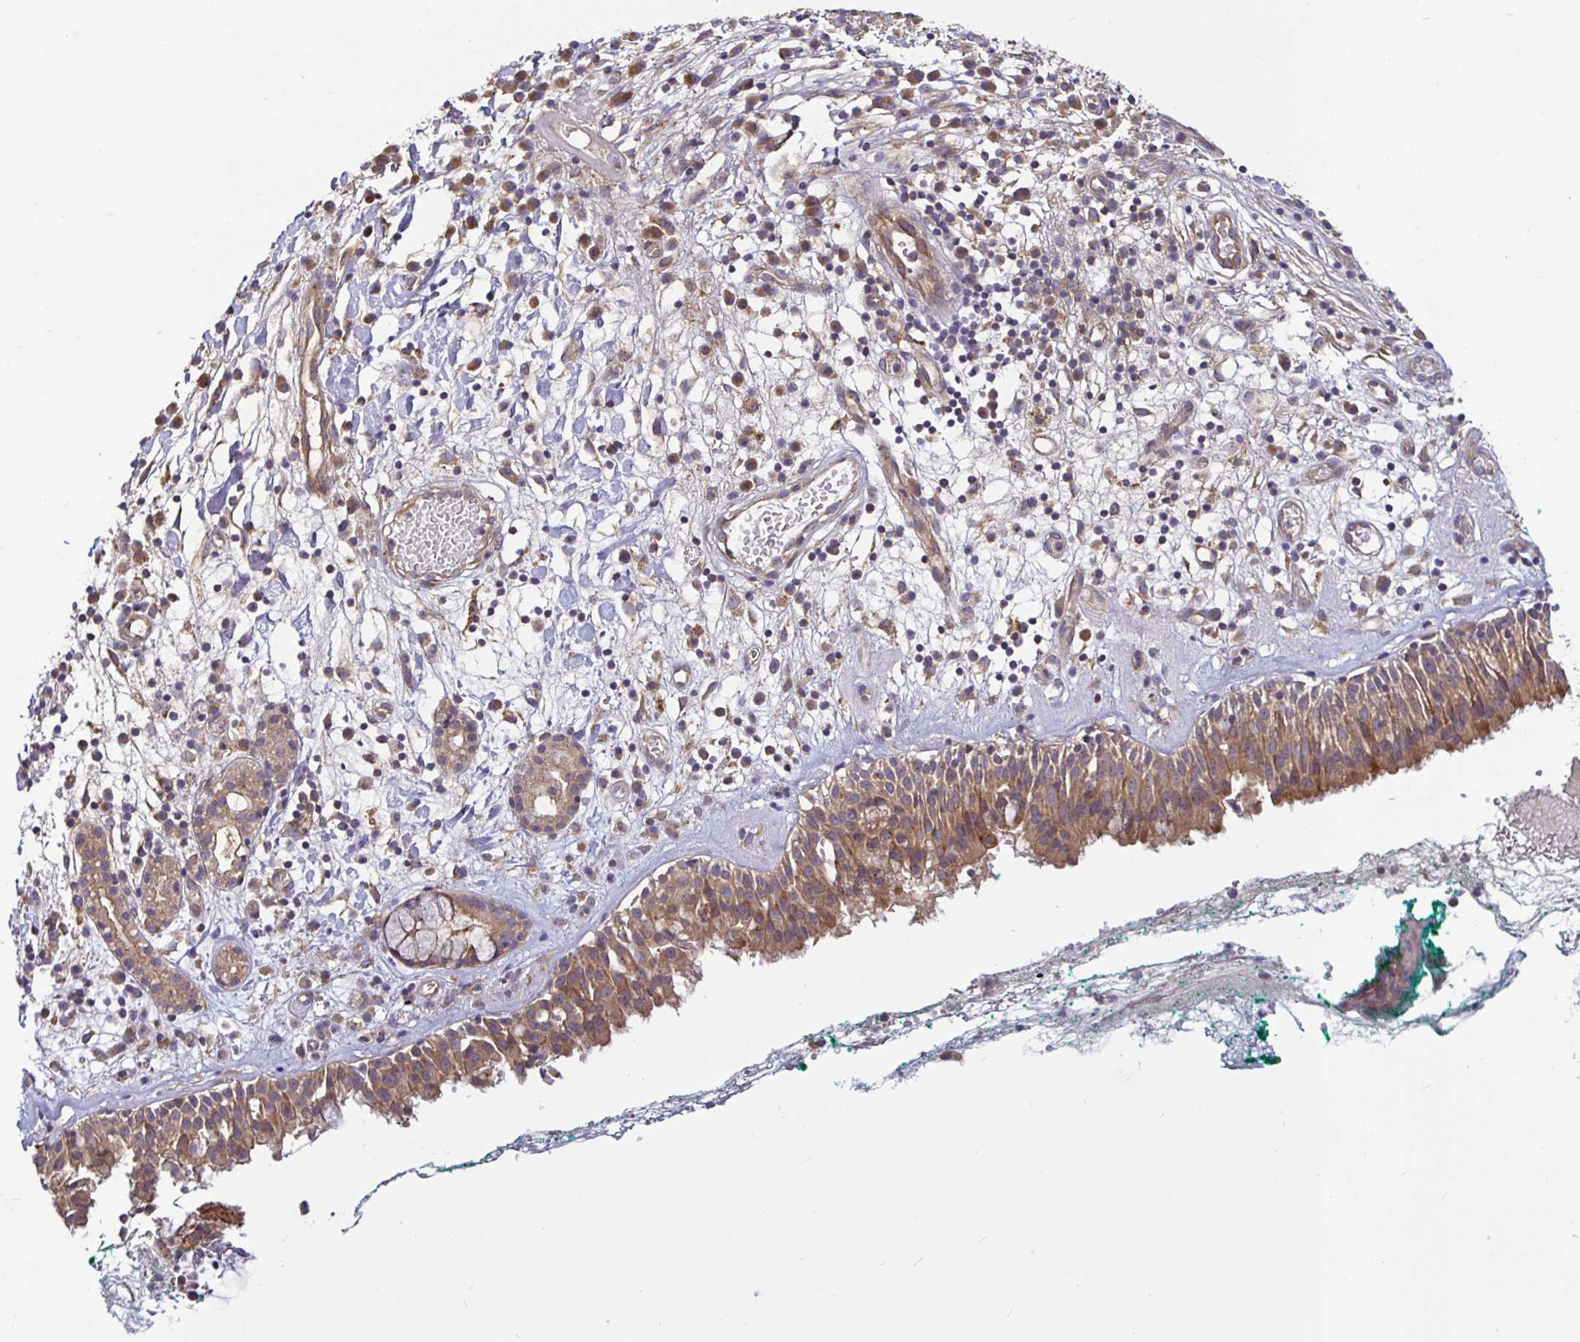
{"staining": {"intensity": "moderate", "quantity": ">75%", "location": "cytoplasmic/membranous"}, "tissue": "nasopharynx", "cell_type": "Respiratory epithelial cells", "image_type": "normal", "snomed": [{"axis": "morphology", "description": "Normal tissue, NOS"}, {"axis": "morphology", "description": "Basal cell carcinoma"}, {"axis": "topography", "description": "Cartilage tissue"}, {"axis": "topography", "description": "Nasopharynx"}, {"axis": "topography", "description": "Oral tissue"}], "caption": "Respiratory epithelial cells display moderate cytoplasmic/membranous expression in approximately >75% of cells in benign nasopharynx.", "gene": "SNX8", "patient": {"sex": "female", "age": 77}}